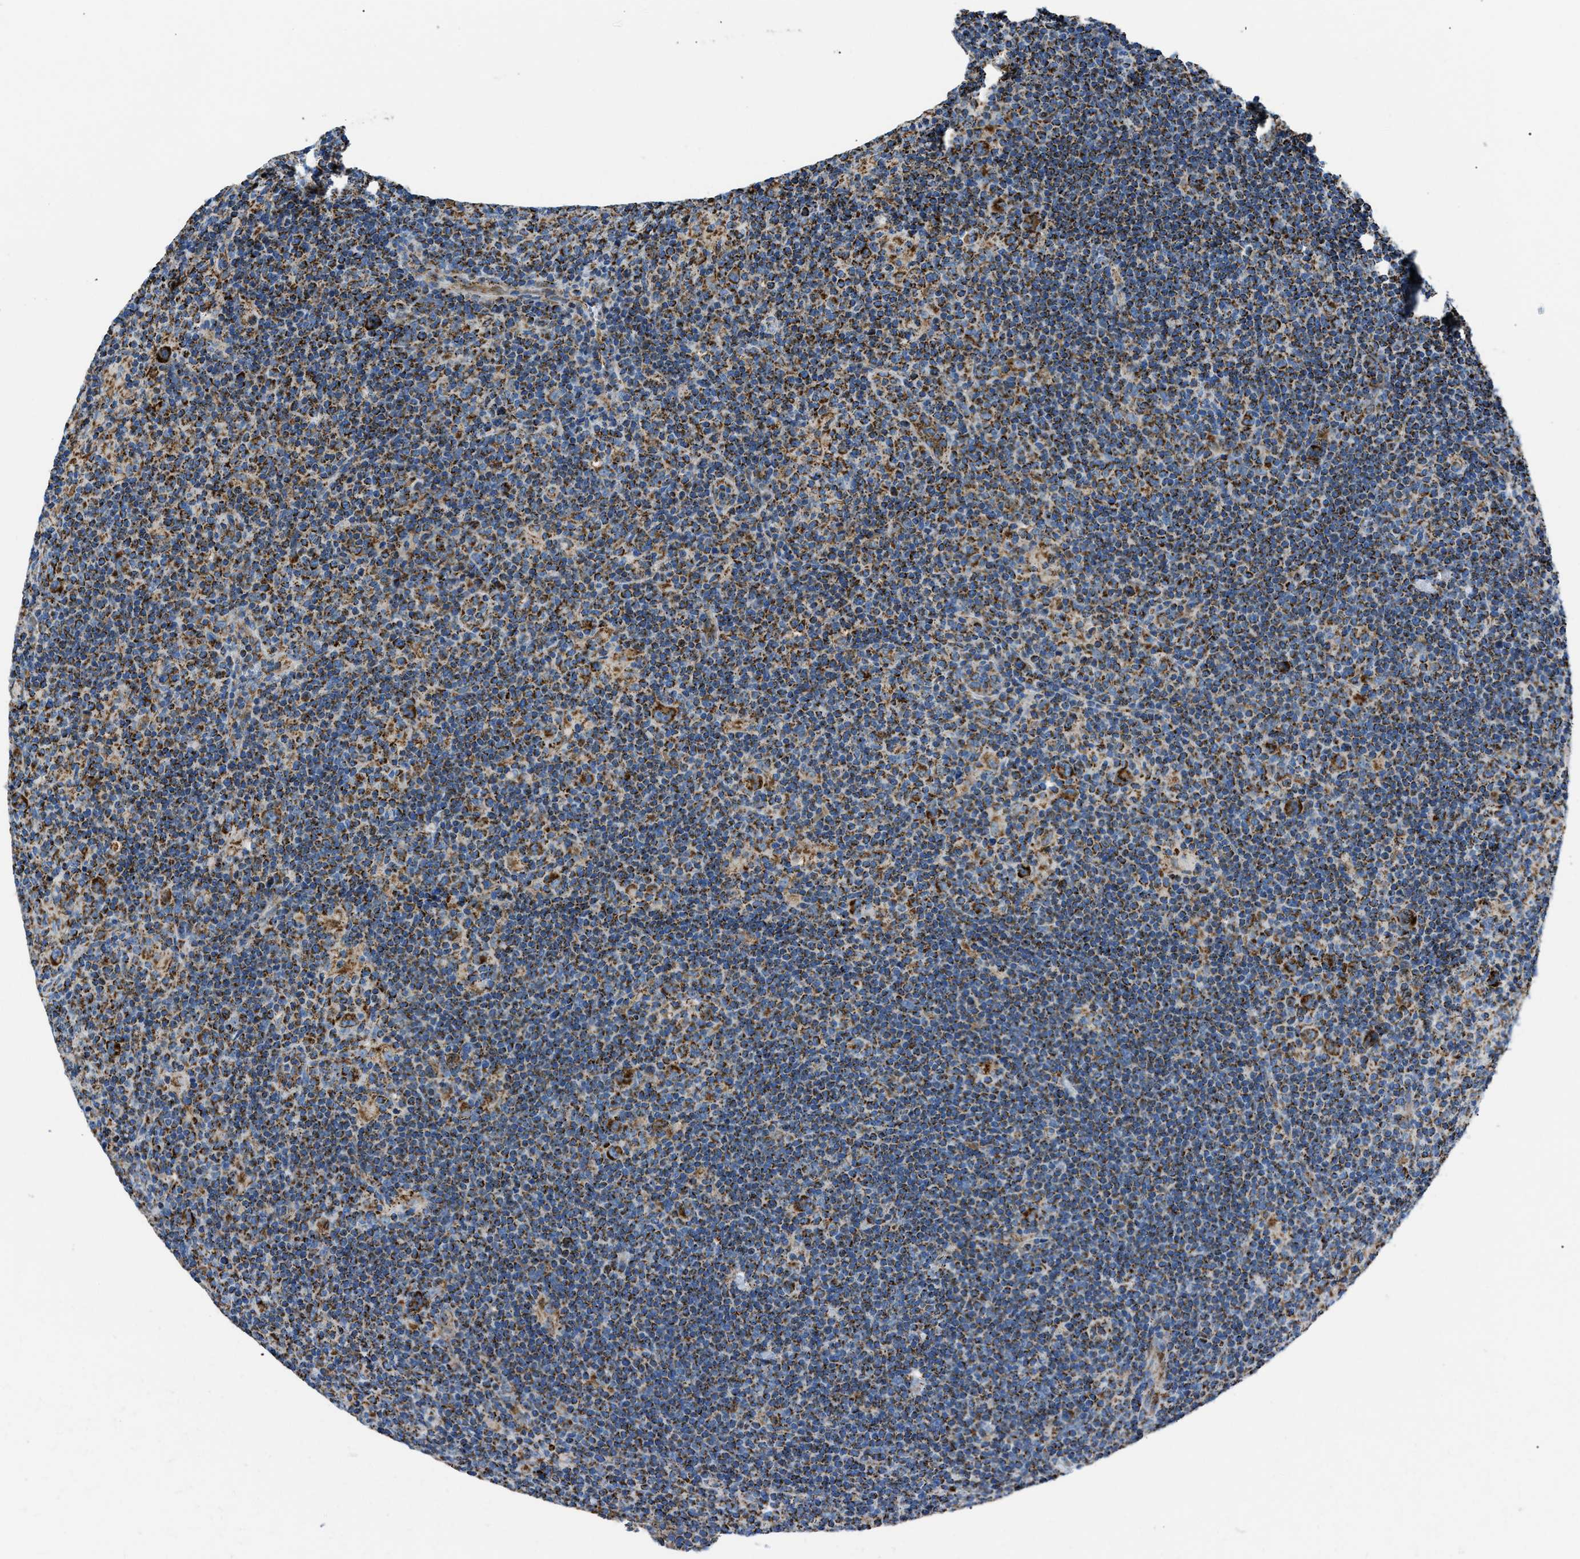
{"staining": {"intensity": "strong", "quantity": ">75%", "location": "cytoplasmic/membranous"}, "tissue": "lymphoma", "cell_type": "Tumor cells", "image_type": "cancer", "snomed": [{"axis": "morphology", "description": "Hodgkin's disease, NOS"}, {"axis": "topography", "description": "Lymph node"}], "caption": "Human lymphoma stained with a protein marker demonstrates strong staining in tumor cells.", "gene": "PHB2", "patient": {"sex": "female", "age": 57}}